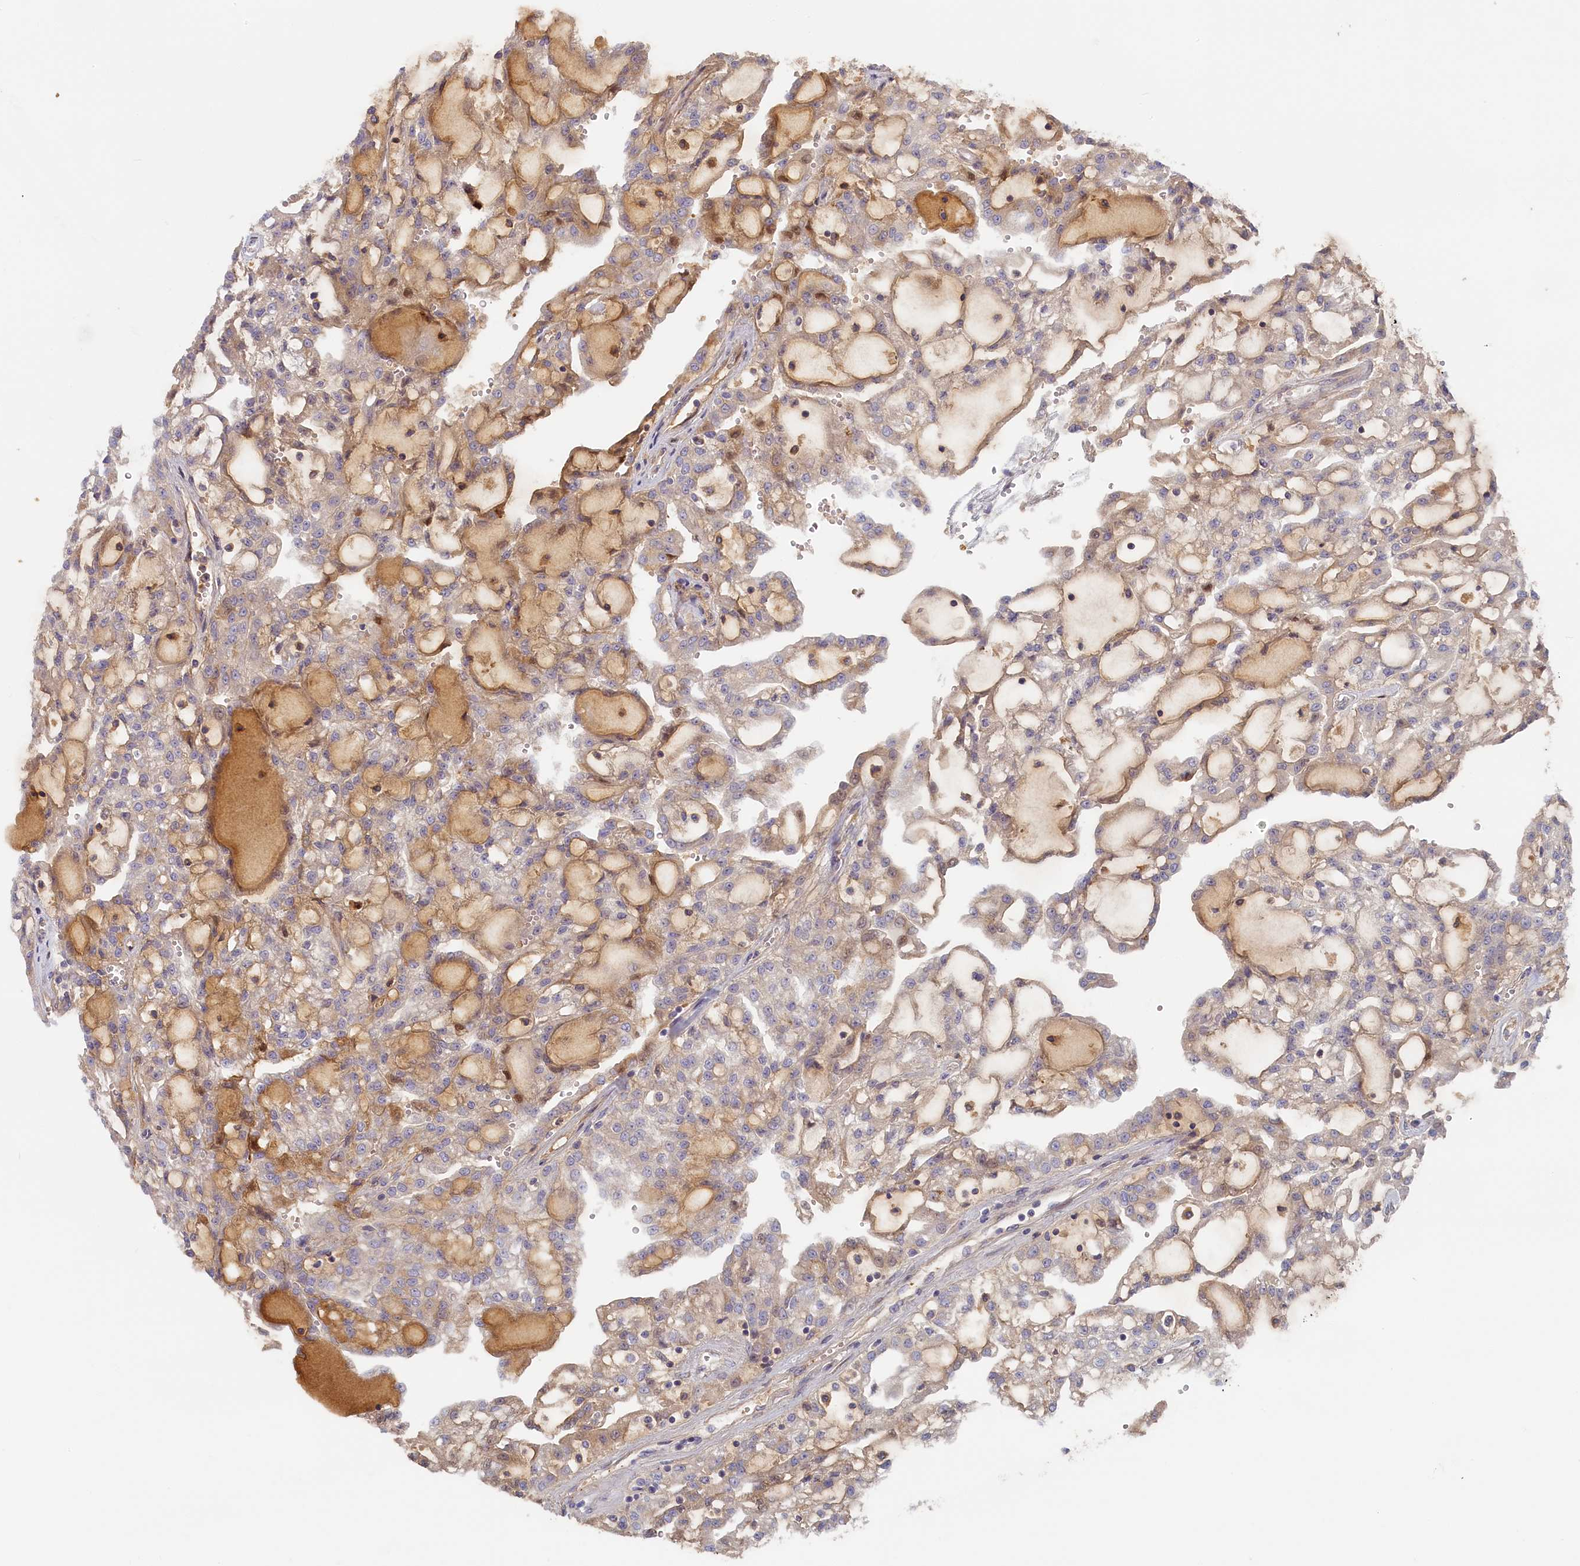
{"staining": {"intensity": "weak", "quantity": "<25%", "location": "cytoplasmic/membranous"}, "tissue": "renal cancer", "cell_type": "Tumor cells", "image_type": "cancer", "snomed": [{"axis": "morphology", "description": "Adenocarcinoma, NOS"}, {"axis": "topography", "description": "Kidney"}], "caption": "High power microscopy photomicrograph of an immunohistochemistry (IHC) histopathology image of renal adenocarcinoma, revealing no significant staining in tumor cells. Brightfield microscopy of immunohistochemistry stained with DAB (3,3'-diaminobenzidine) (brown) and hematoxylin (blue), captured at high magnification.", "gene": "STX16", "patient": {"sex": "male", "age": 63}}